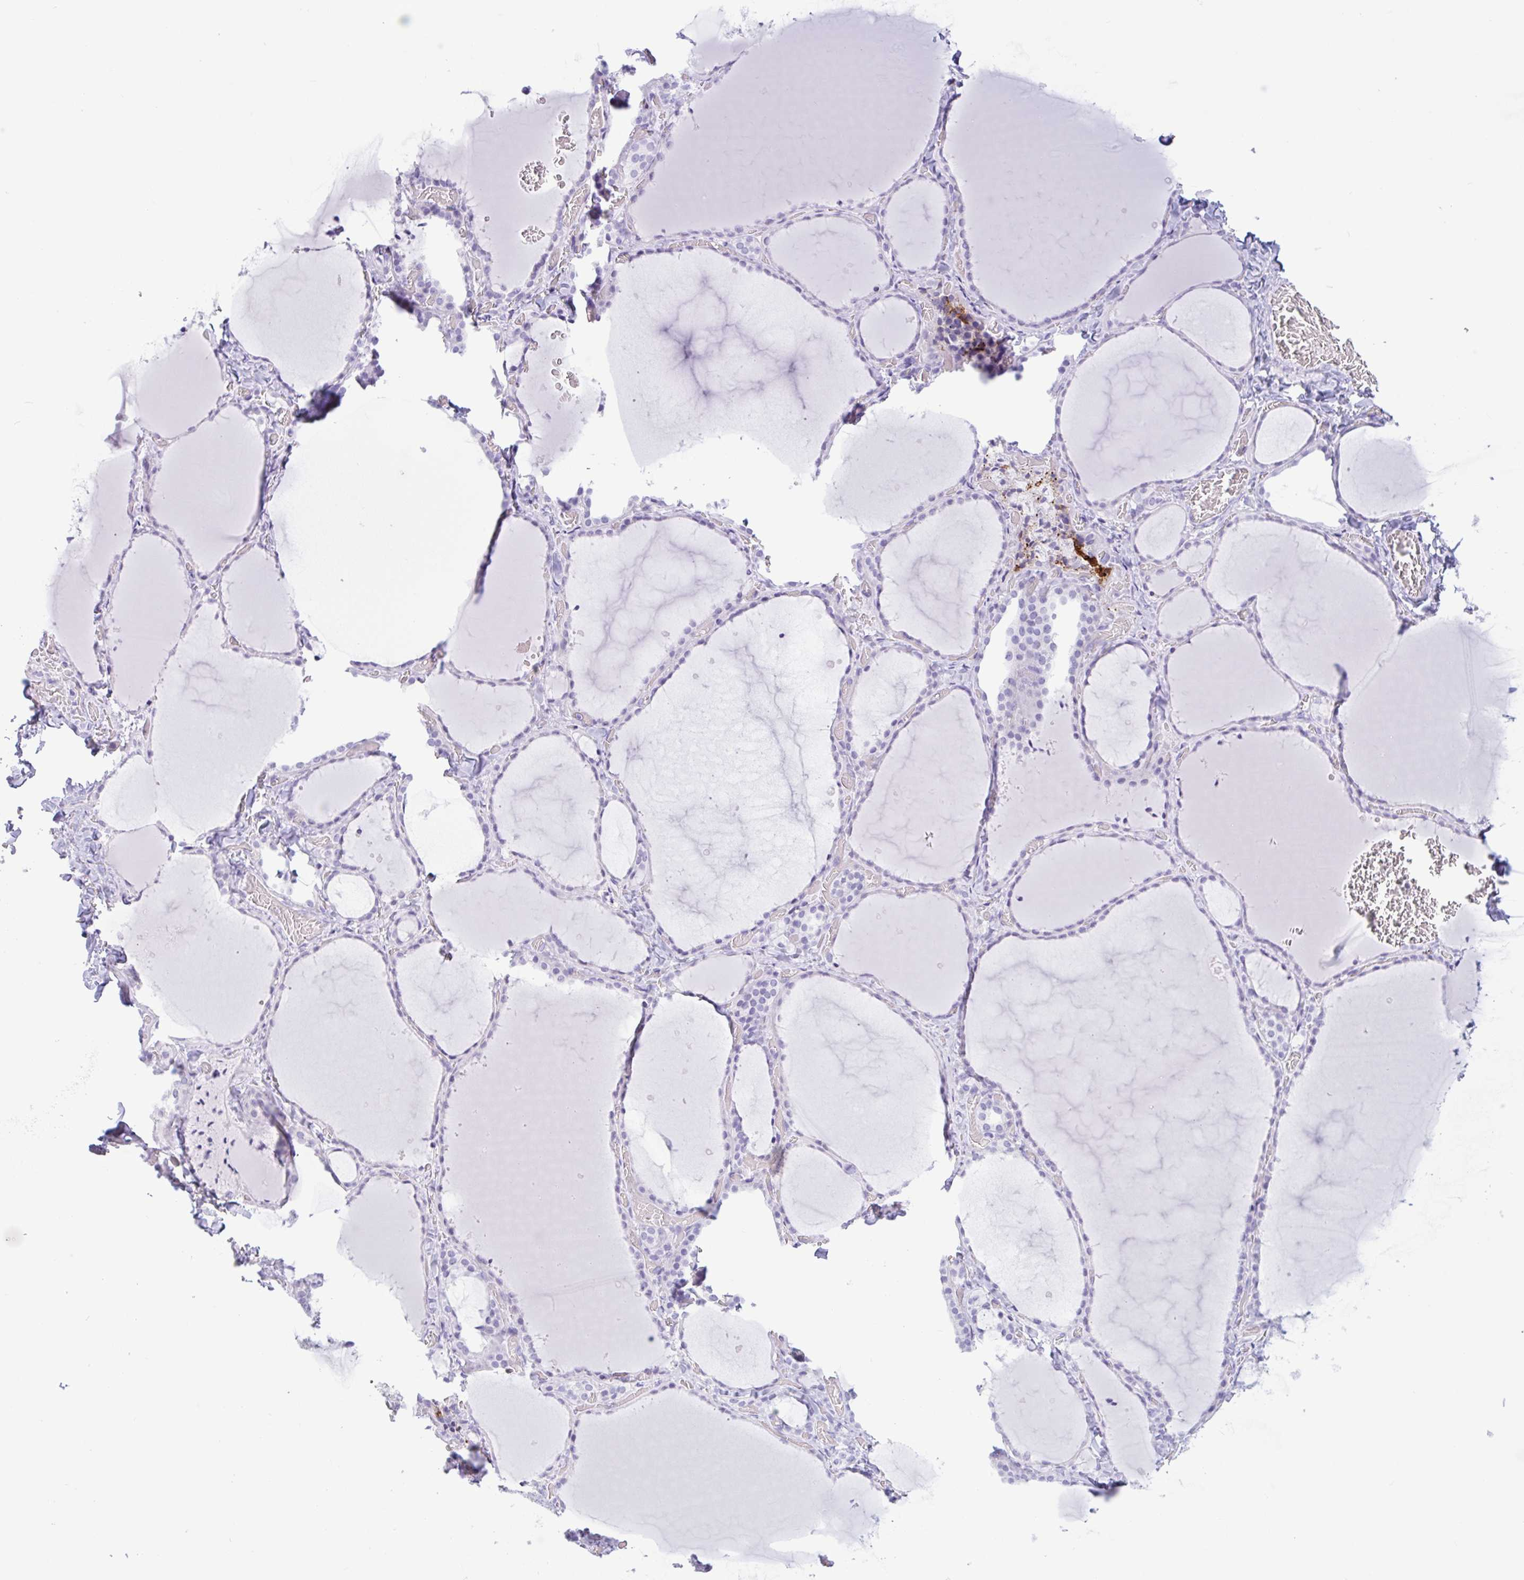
{"staining": {"intensity": "negative", "quantity": "none", "location": "none"}, "tissue": "thyroid gland", "cell_type": "Glandular cells", "image_type": "normal", "snomed": [{"axis": "morphology", "description": "Normal tissue, NOS"}, {"axis": "topography", "description": "Thyroid gland"}], "caption": "DAB immunohistochemical staining of unremarkable thyroid gland shows no significant expression in glandular cells. Brightfield microscopy of IHC stained with DAB (3,3'-diaminobenzidine) (brown) and hematoxylin (blue), captured at high magnification.", "gene": "CTSE", "patient": {"sex": "female", "age": 36}}